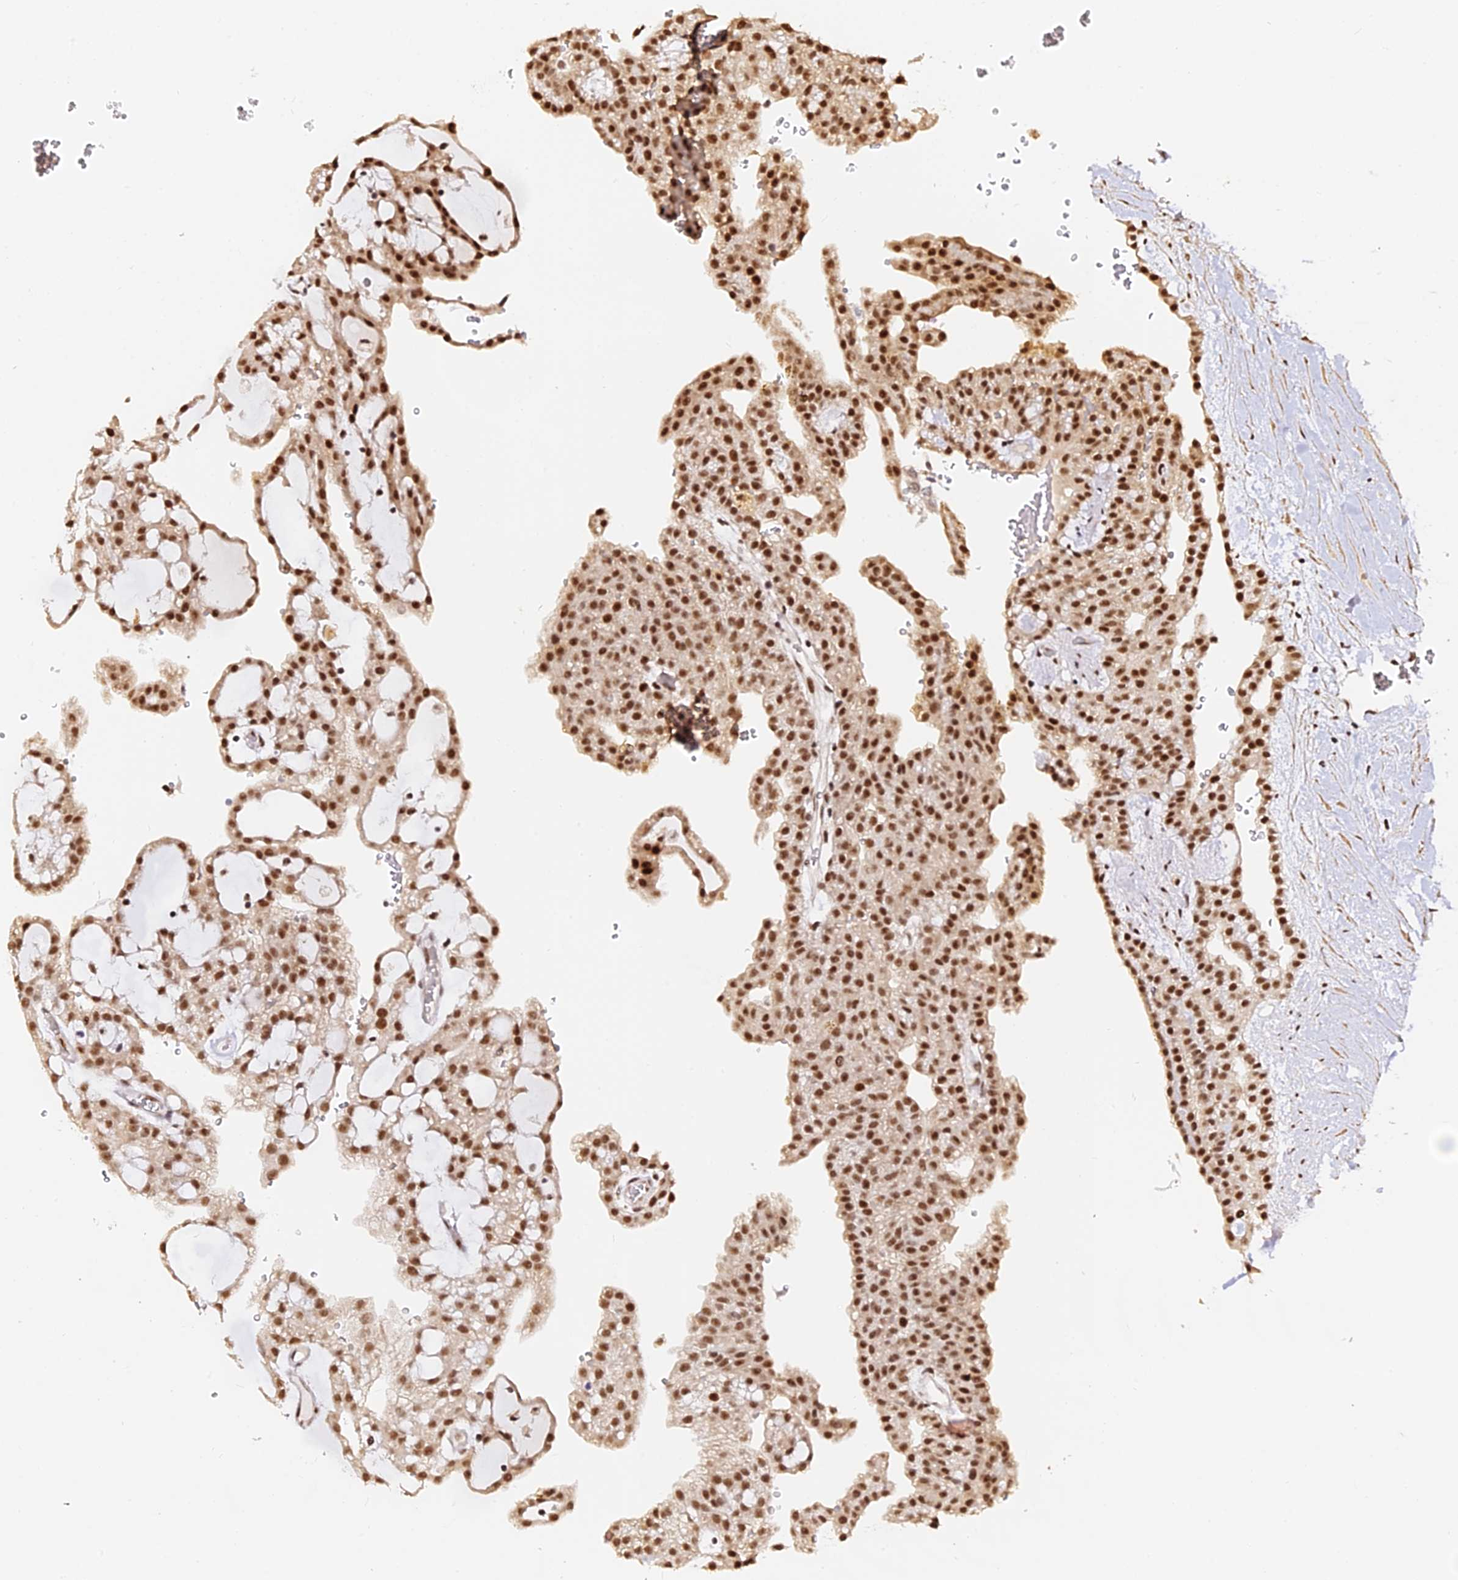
{"staining": {"intensity": "strong", "quantity": ">75%", "location": "nuclear"}, "tissue": "renal cancer", "cell_type": "Tumor cells", "image_type": "cancer", "snomed": [{"axis": "morphology", "description": "Adenocarcinoma, NOS"}, {"axis": "topography", "description": "Kidney"}], "caption": "A photomicrograph of renal adenocarcinoma stained for a protein shows strong nuclear brown staining in tumor cells. Ihc stains the protein in brown and the nuclei are stained blue.", "gene": "MCRS1", "patient": {"sex": "male", "age": 63}}